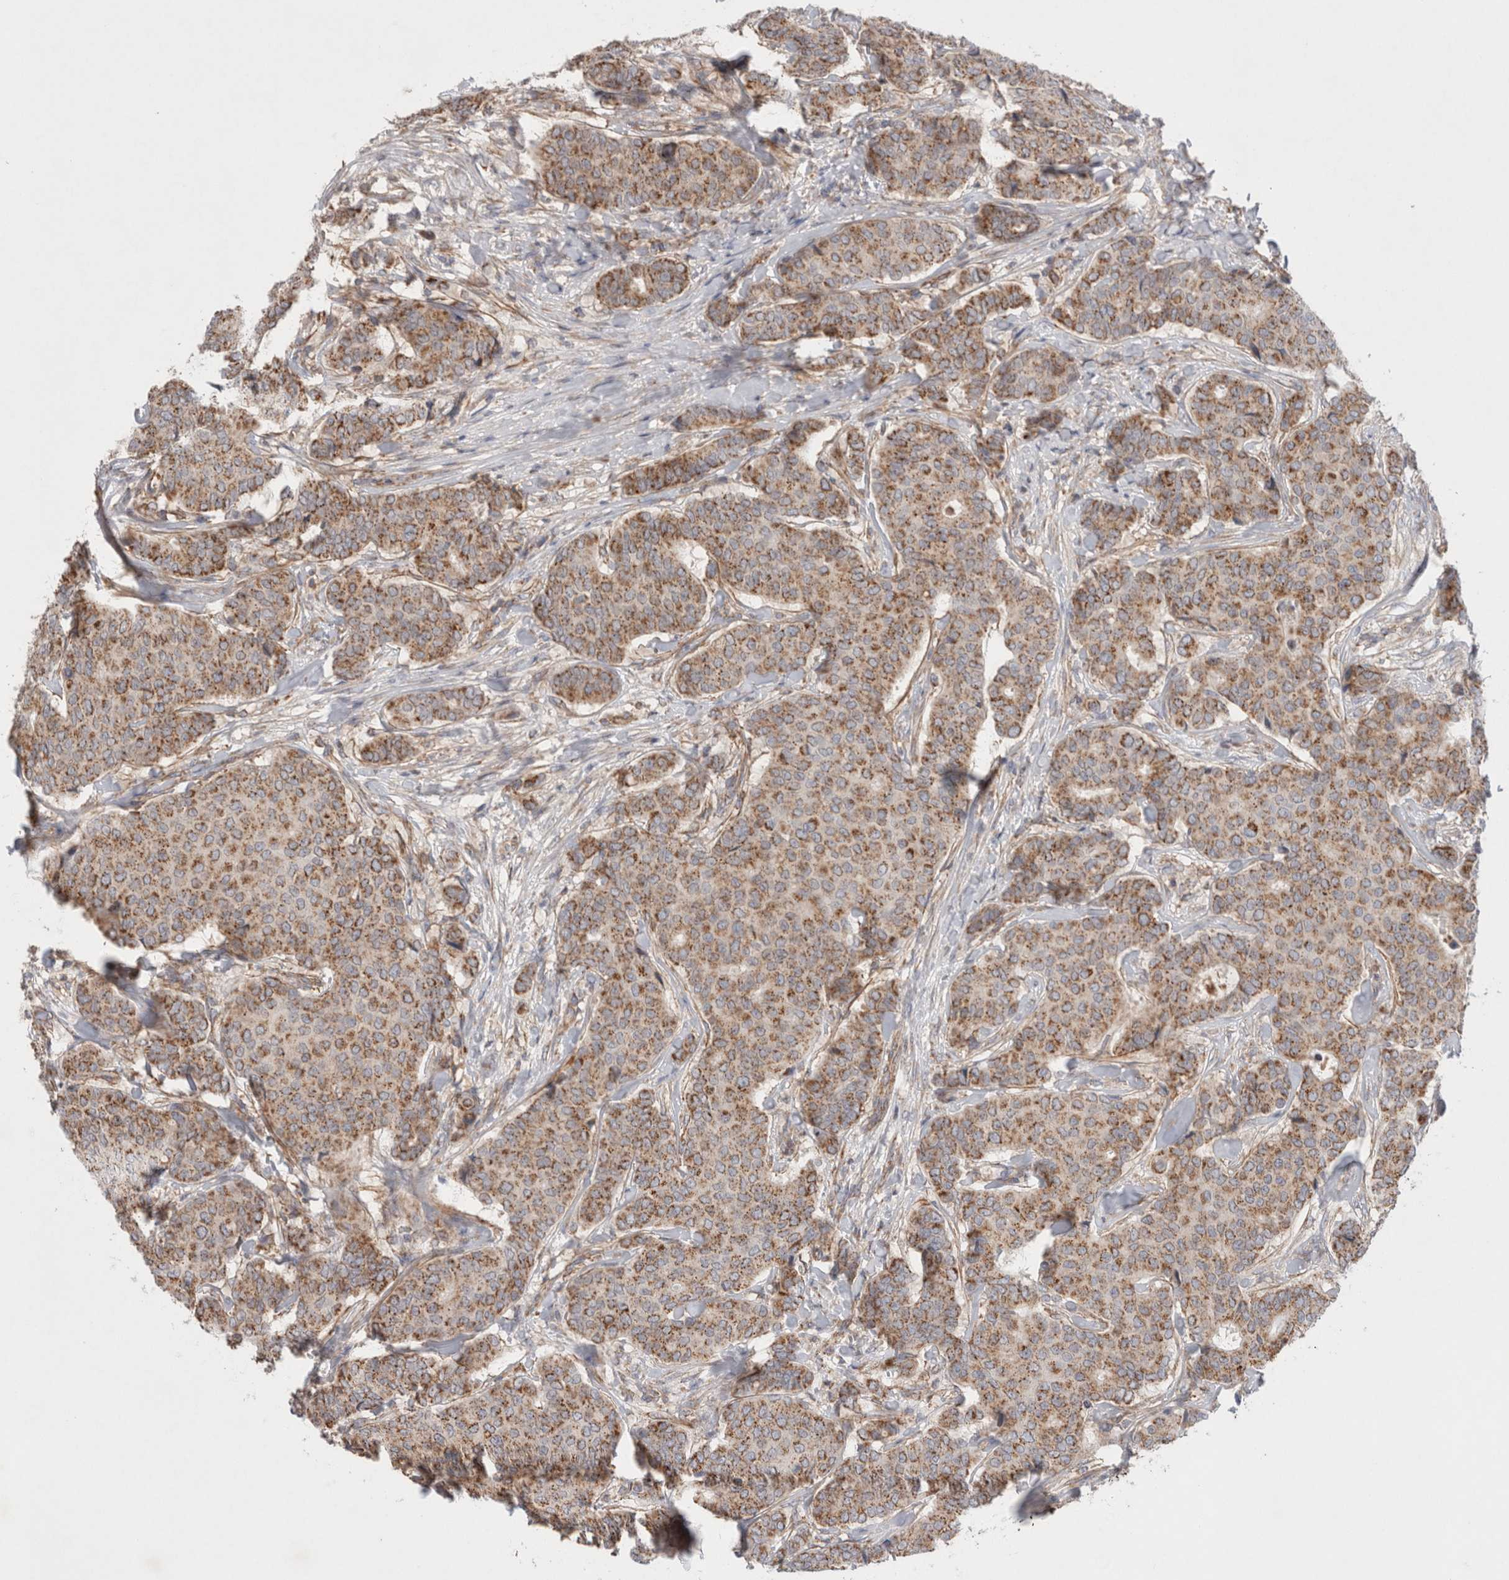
{"staining": {"intensity": "moderate", "quantity": ">75%", "location": "cytoplasmic/membranous"}, "tissue": "breast cancer", "cell_type": "Tumor cells", "image_type": "cancer", "snomed": [{"axis": "morphology", "description": "Duct carcinoma"}, {"axis": "topography", "description": "Breast"}], "caption": "This micrograph exhibits immunohistochemistry (IHC) staining of human invasive ductal carcinoma (breast), with medium moderate cytoplasmic/membranous staining in approximately >75% of tumor cells.", "gene": "MRPS28", "patient": {"sex": "female", "age": 75}}